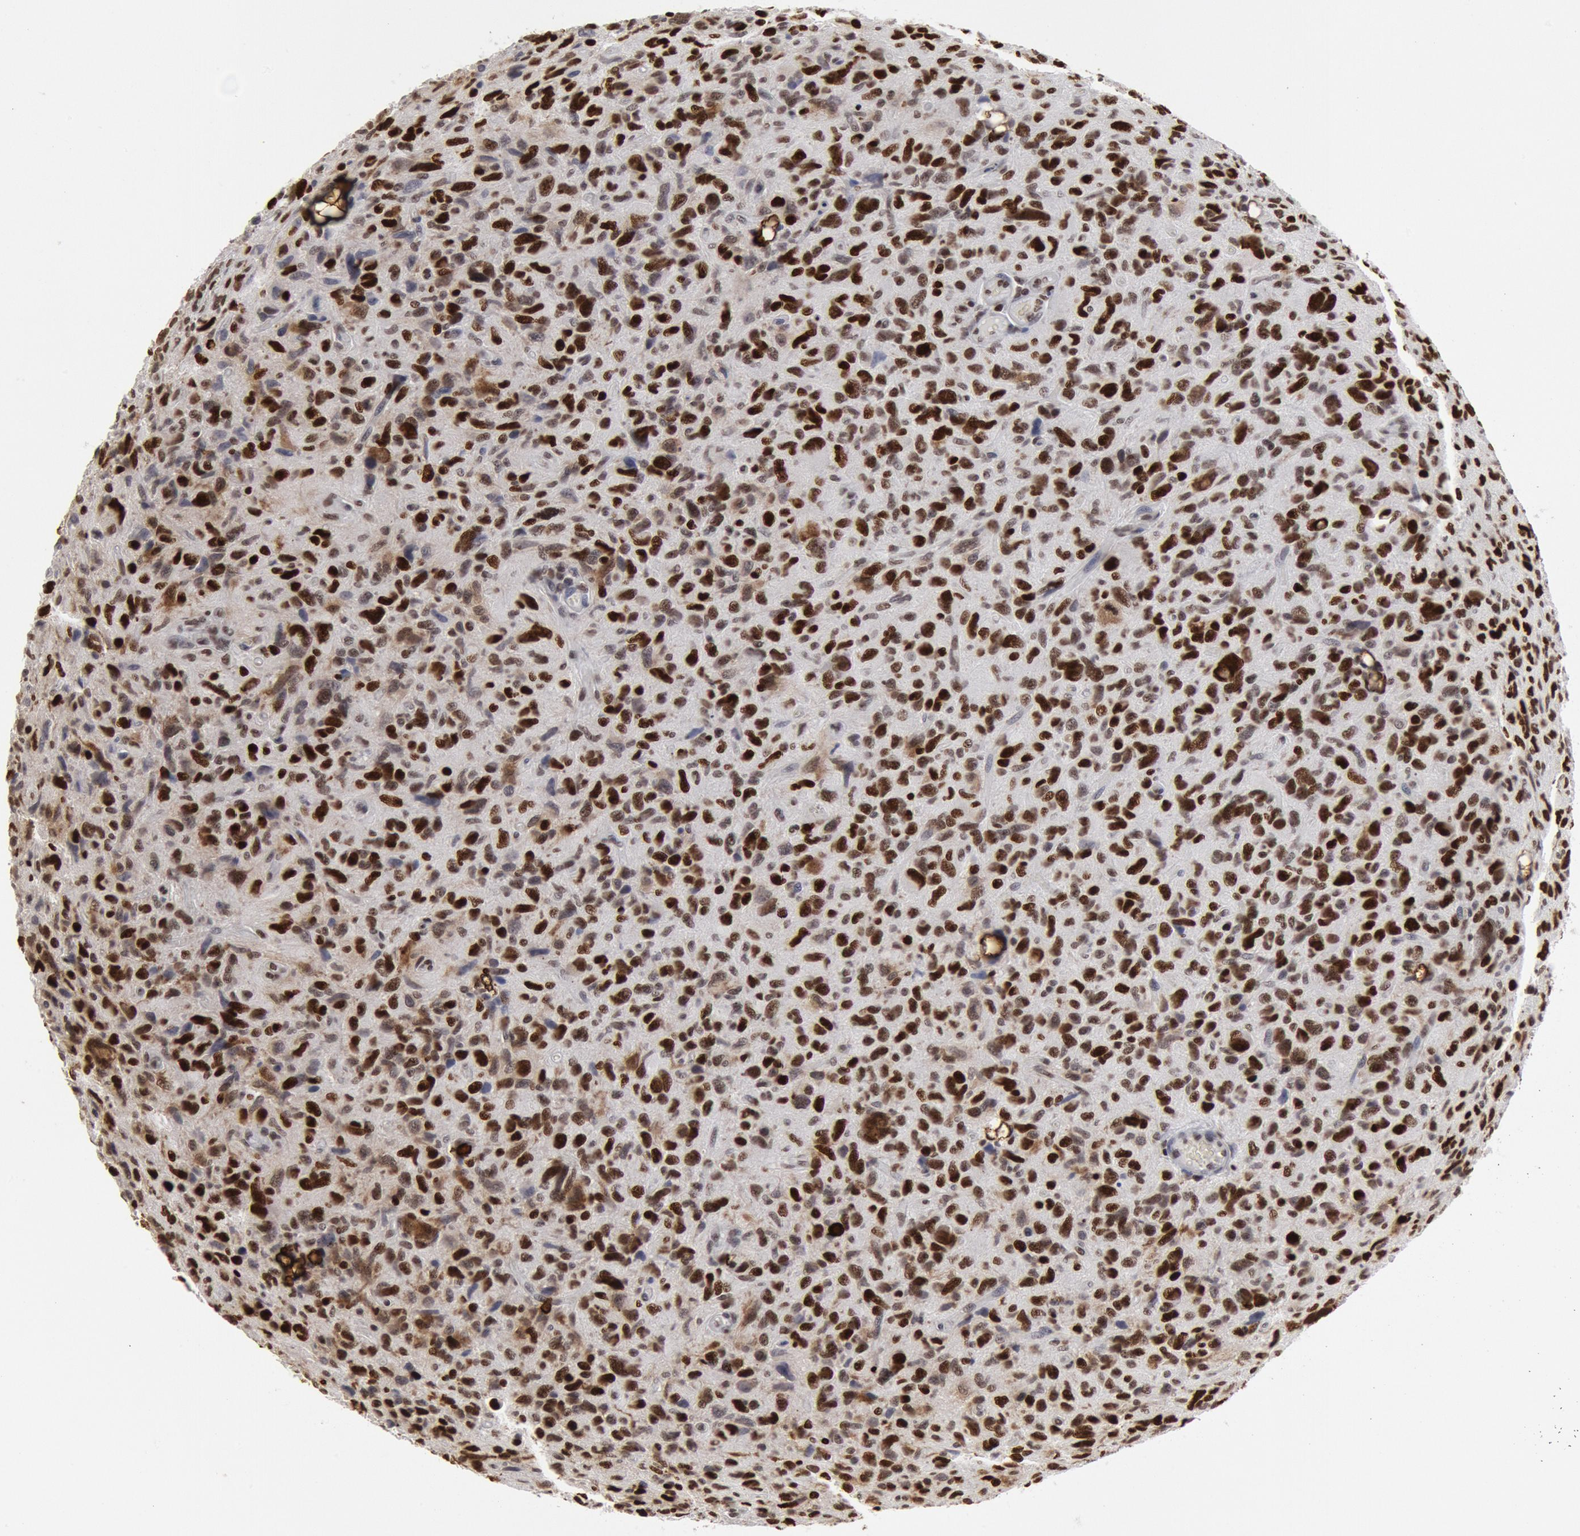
{"staining": {"intensity": "strong", "quantity": ">75%", "location": "nuclear"}, "tissue": "glioma", "cell_type": "Tumor cells", "image_type": "cancer", "snomed": [{"axis": "morphology", "description": "Glioma, malignant, High grade"}, {"axis": "topography", "description": "Brain"}], "caption": "Human malignant glioma (high-grade) stained for a protein (brown) exhibits strong nuclear positive positivity in about >75% of tumor cells.", "gene": "SUB1", "patient": {"sex": "female", "age": 60}}